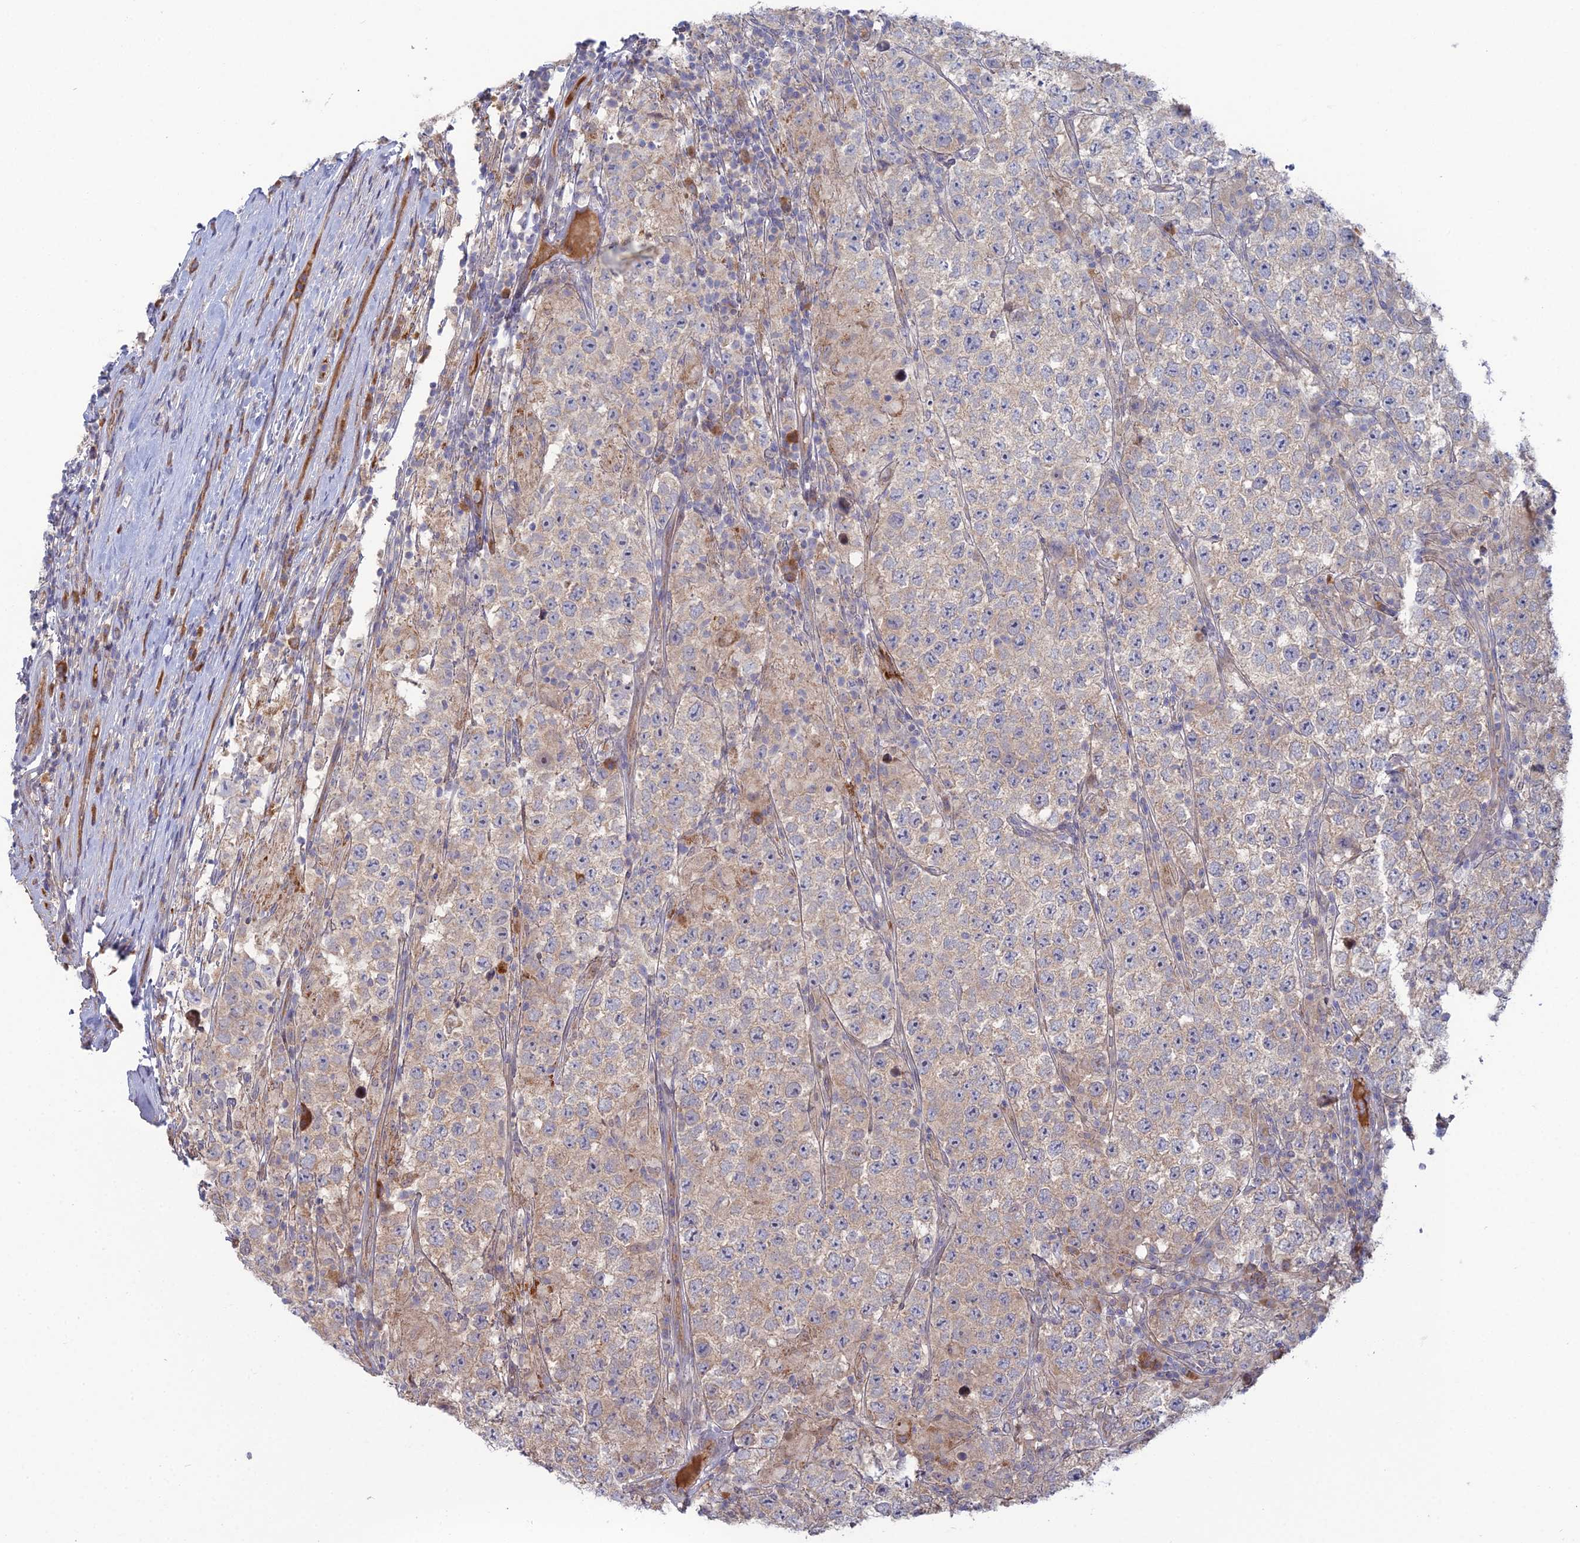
{"staining": {"intensity": "weak", "quantity": "25%-75%", "location": "cytoplasmic/membranous"}, "tissue": "testis cancer", "cell_type": "Tumor cells", "image_type": "cancer", "snomed": [{"axis": "morphology", "description": "Normal tissue, NOS"}, {"axis": "morphology", "description": "Urothelial carcinoma, High grade"}, {"axis": "morphology", "description": "Seminoma, NOS"}, {"axis": "morphology", "description": "Carcinoma, Embryonal, NOS"}, {"axis": "topography", "description": "Urinary bladder"}, {"axis": "topography", "description": "Testis"}], "caption": "Tumor cells reveal low levels of weak cytoplasmic/membranous expression in approximately 25%-75% of cells in human testis cancer.", "gene": "ARL16", "patient": {"sex": "male", "age": 41}}